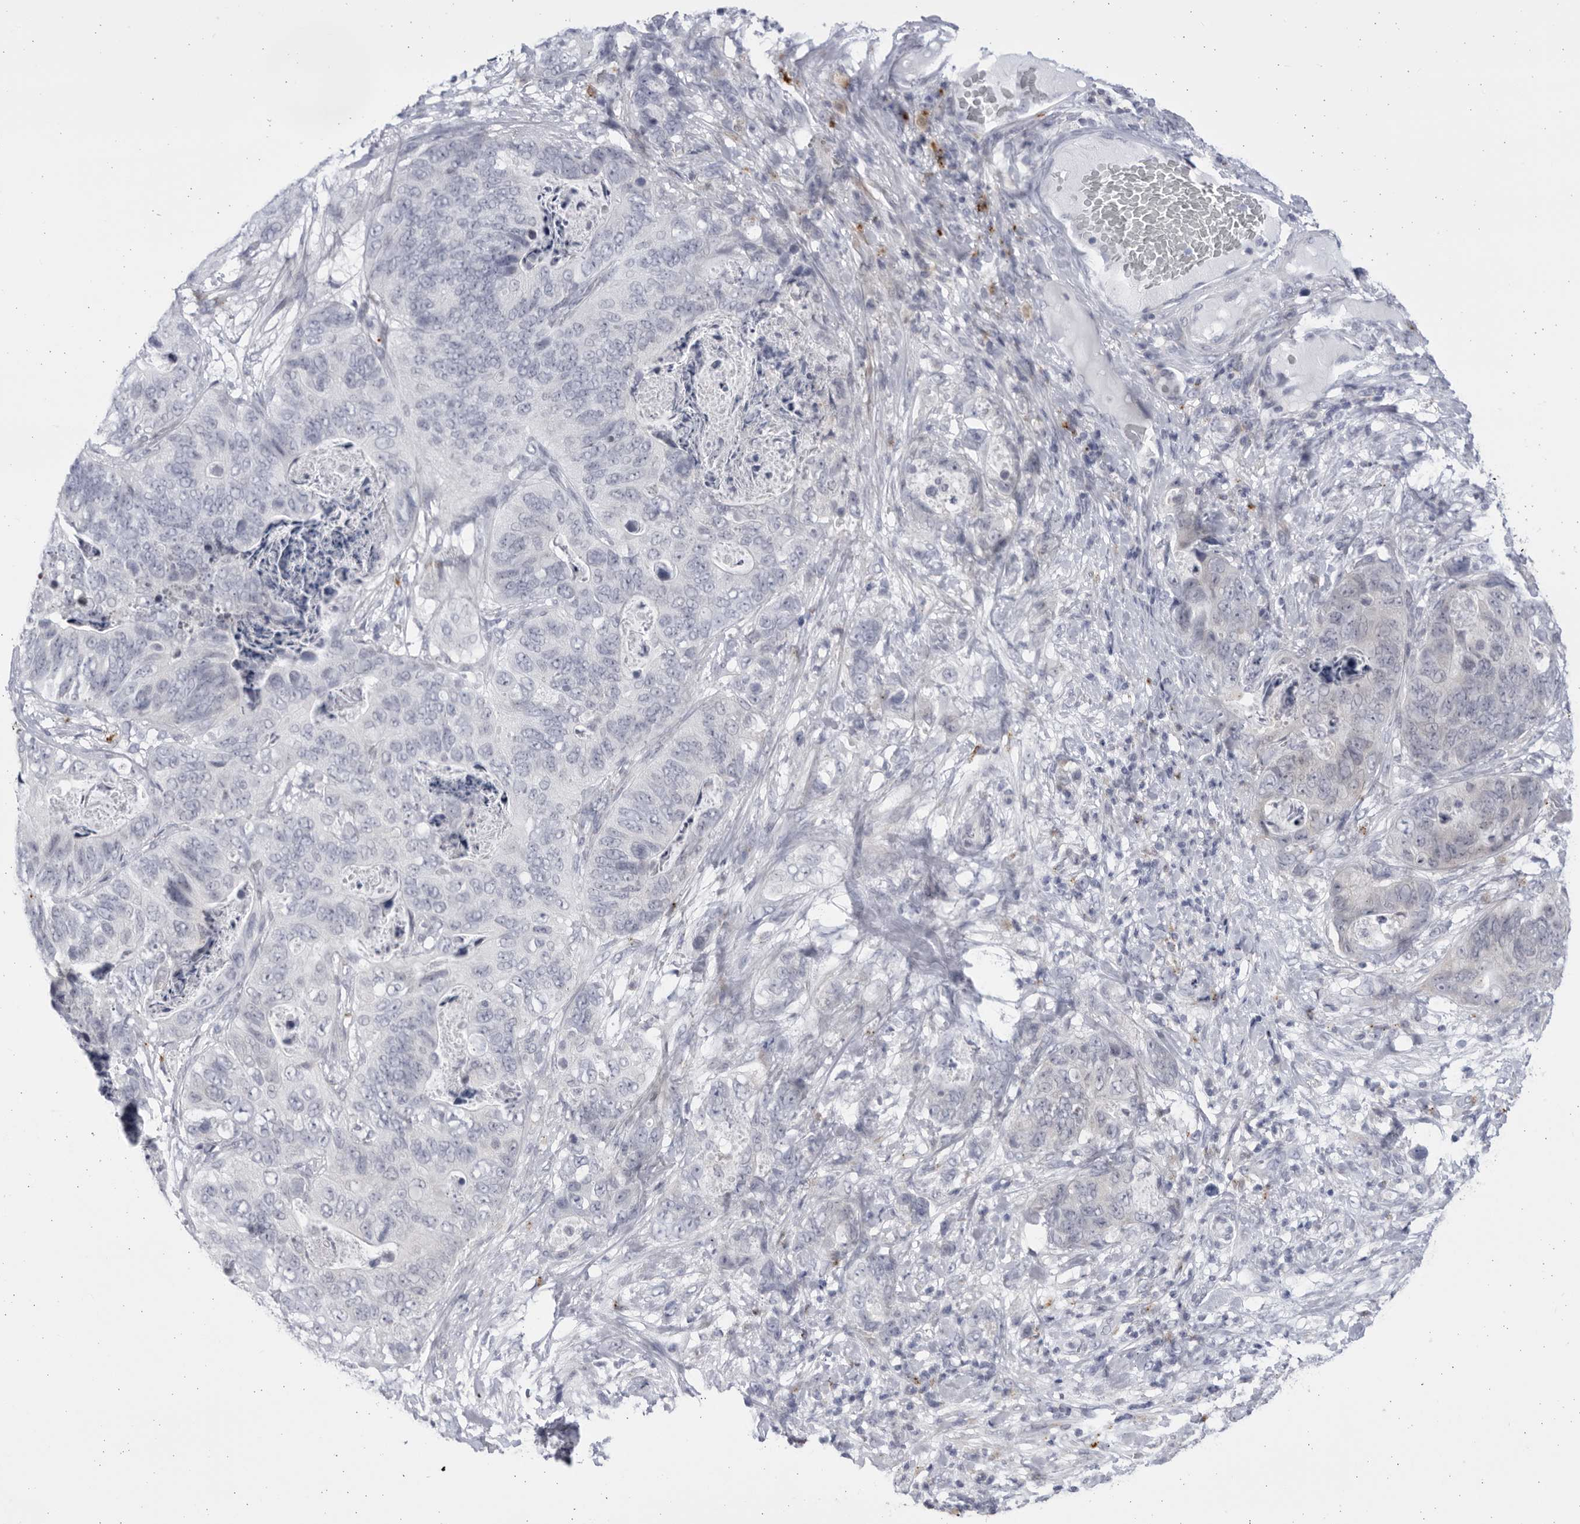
{"staining": {"intensity": "negative", "quantity": "none", "location": "none"}, "tissue": "stomach cancer", "cell_type": "Tumor cells", "image_type": "cancer", "snomed": [{"axis": "morphology", "description": "Normal tissue, NOS"}, {"axis": "morphology", "description": "Adenocarcinoma, NOS"}, {"axis": "topography", "description": "Stomach"}], "caption": "Tumor cells show no significant protein positivity in stomach cancer. (DAB immunohistochemistry (IHC), high magnification).", "gene": "CCDC181", "patient": {"sex": "female", "age": 89}}